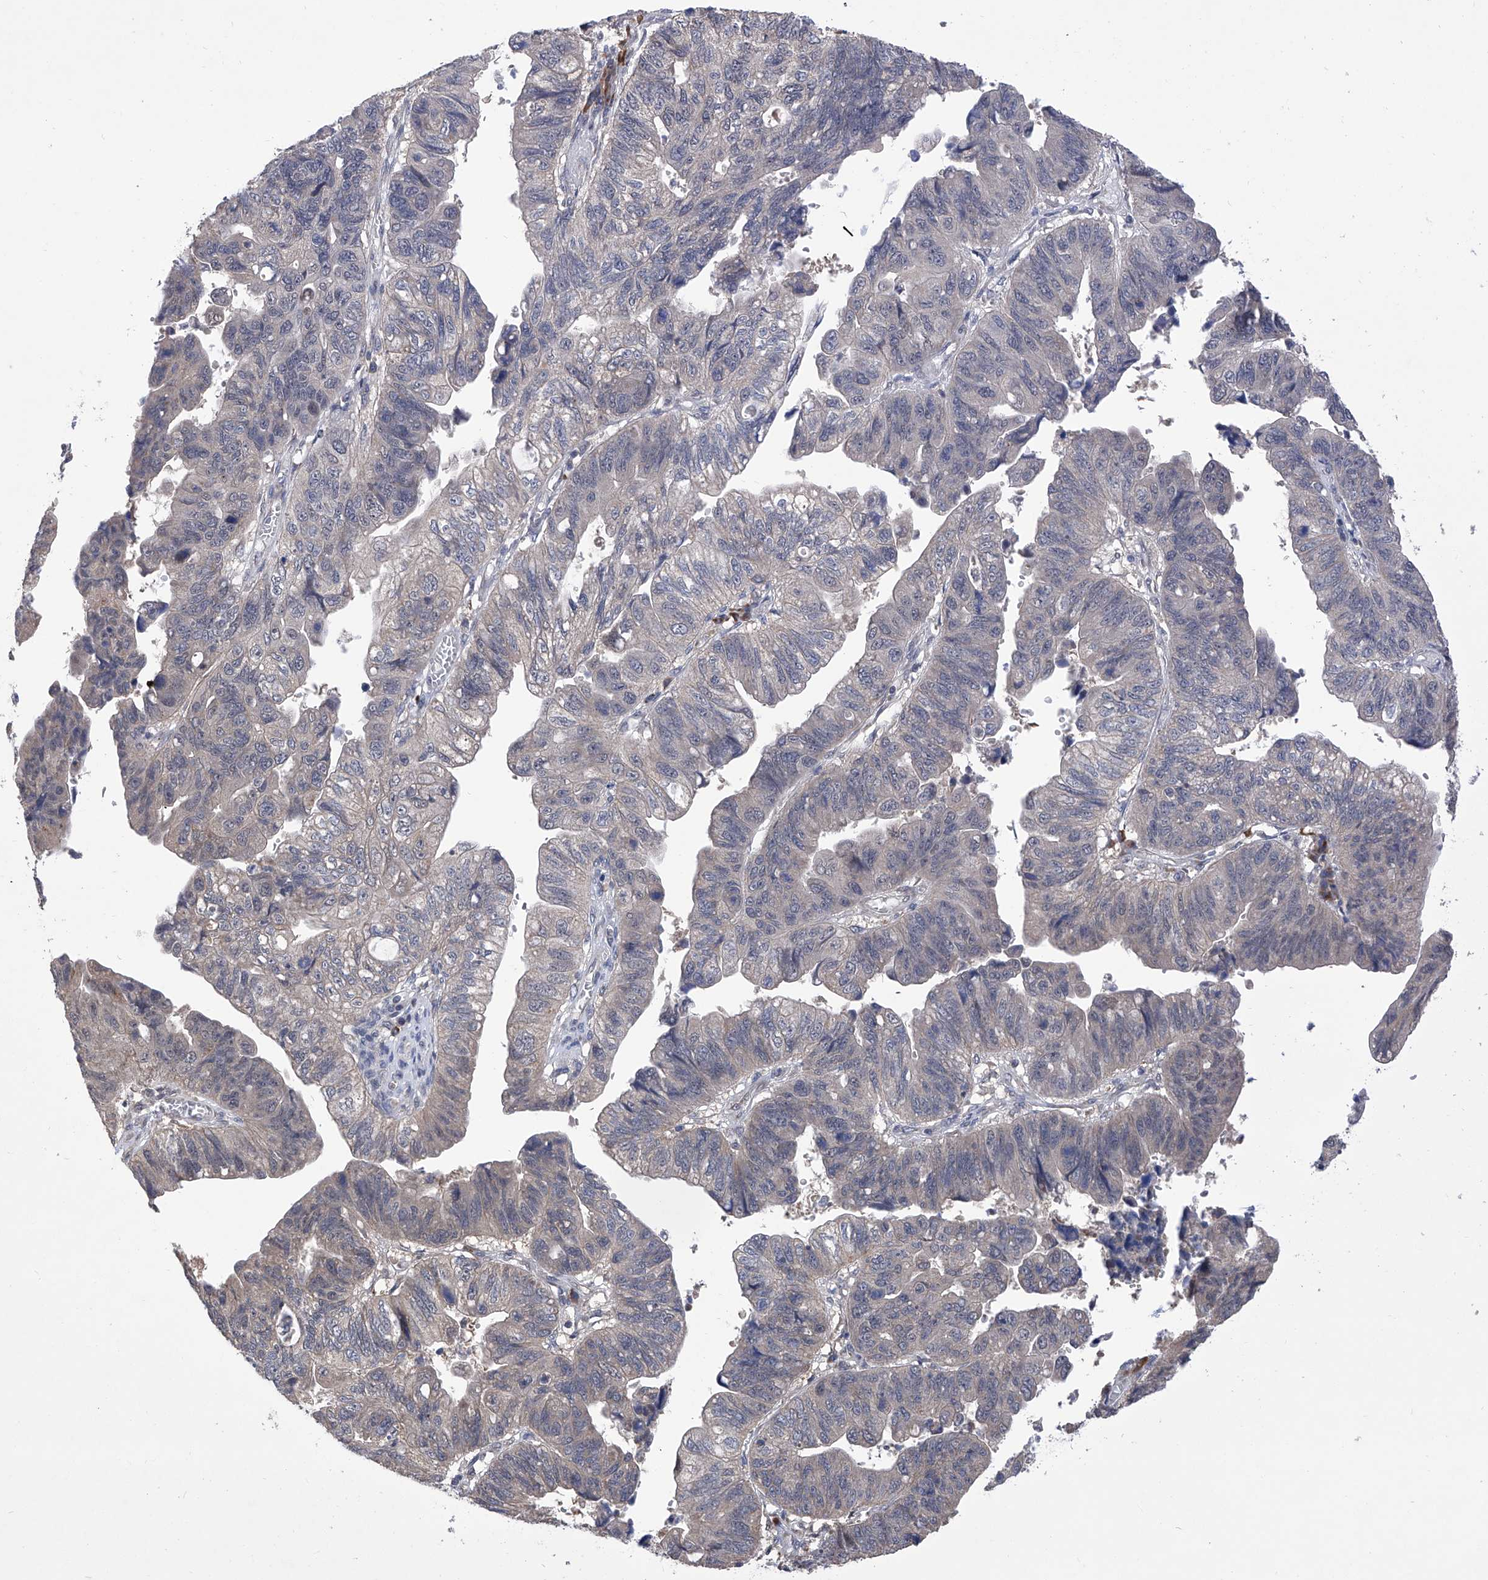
{"staining": {"intensity": "negative", "quantity": "none", "location": "none"}, "tissue": "stomach cancer", "cell_type": "Tumor cells", "image_type": "cancer", "snomed": [{"axis": "morphology", "description": "Adenocarcinoma, NOS"}, {"axis": "topography", "description": "Stomach"}], "caption": "The histopathology image exhibits no significant positivity in tumor cells of stomach adenocarcinoma. (DAB immunohistochemistry (IHC), high magnification).", "gene": "USP45", "patient": {"sex": "male", "age": 59}}